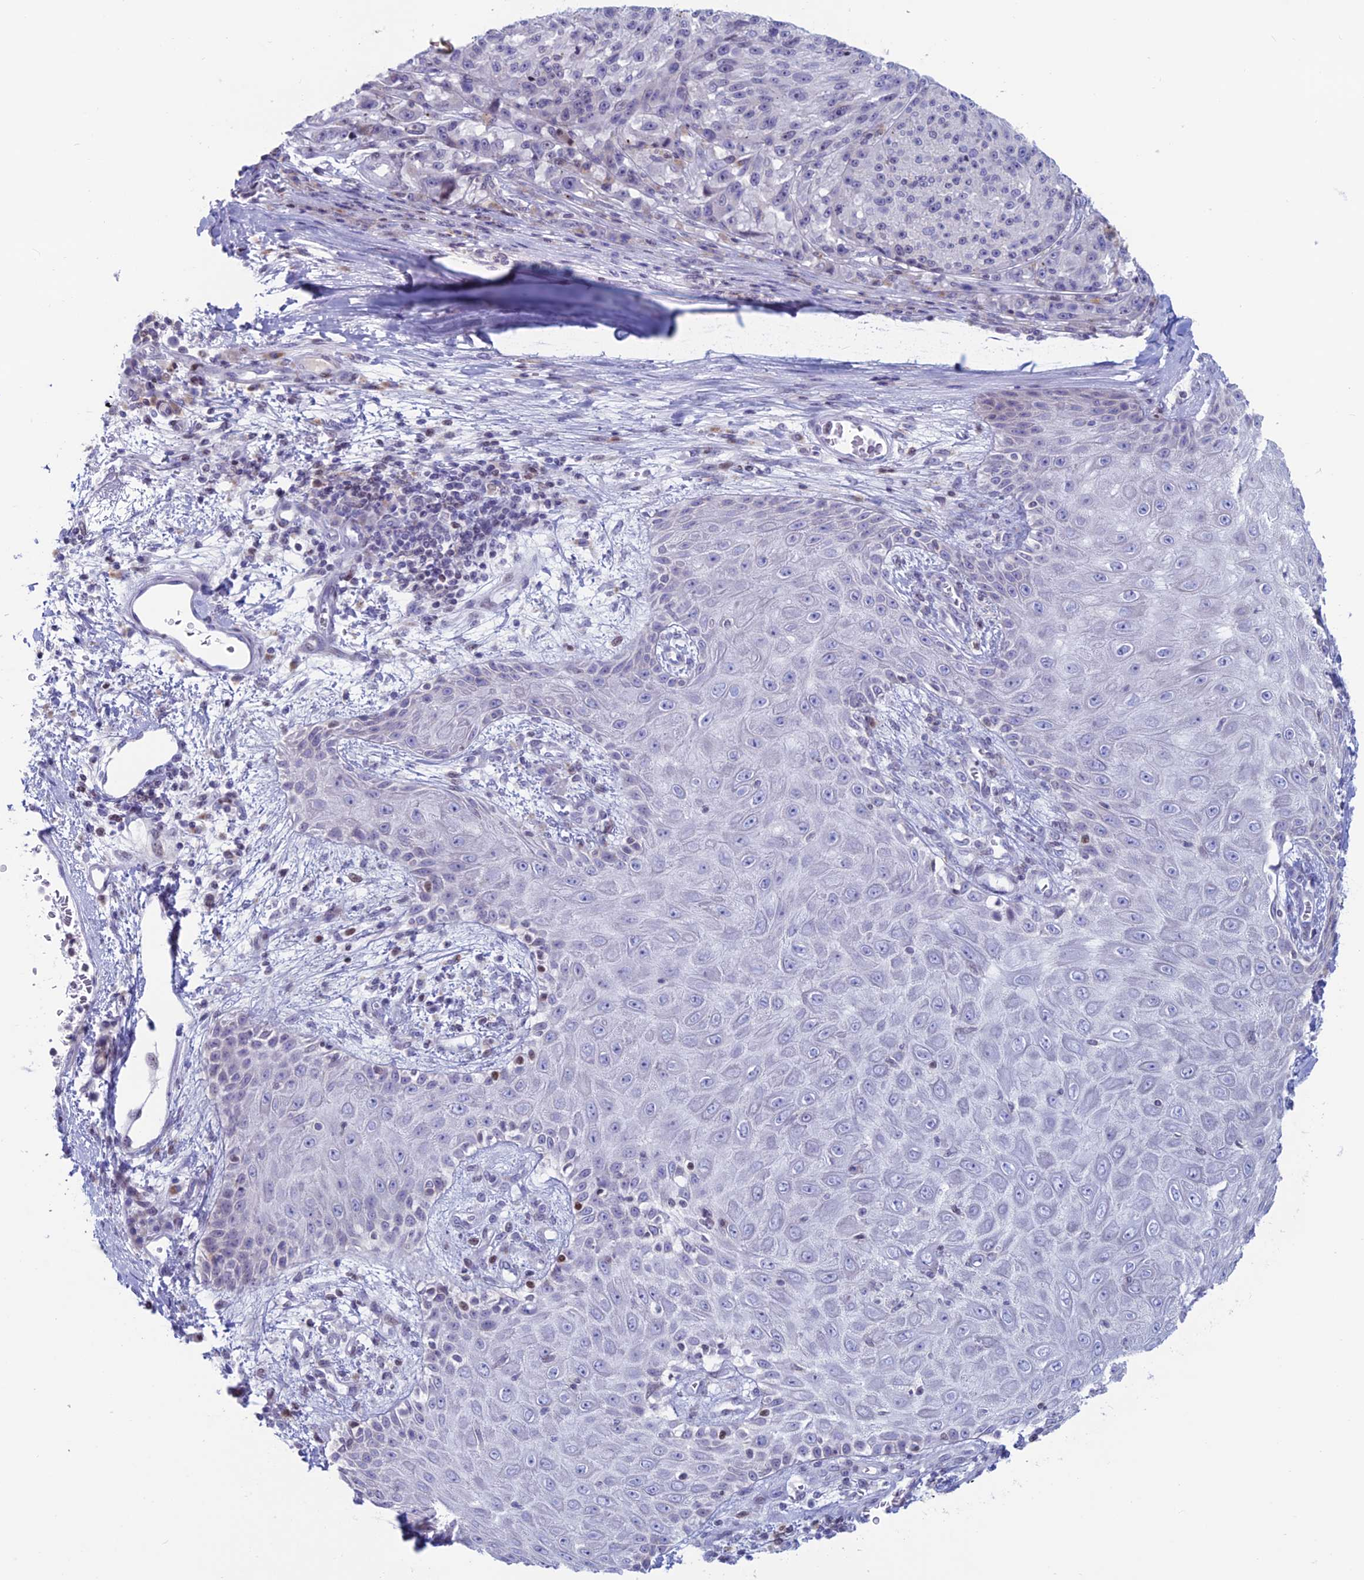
{"staining": {"intensity": "negative", "quantity": "none", "location": "none"}, "tissue": "melanoma", "cell_type": "Tumor cells", "image_type": "cancer", "snomed": [{"axis": "morphology", "description": "Malignant melanoma, NOS"}, {"axis": "topography", "description": "Skin"}], "caption": "Tumor cells show no significant positivity in melanoma. The staining was performed using DAB to visualize the protein expression in brown, while the nuclei were stained in blue with hematoxylin (Magnification: 20x).", "gene": "CERS6", "patient": {"sex": "male", "age": 53}}